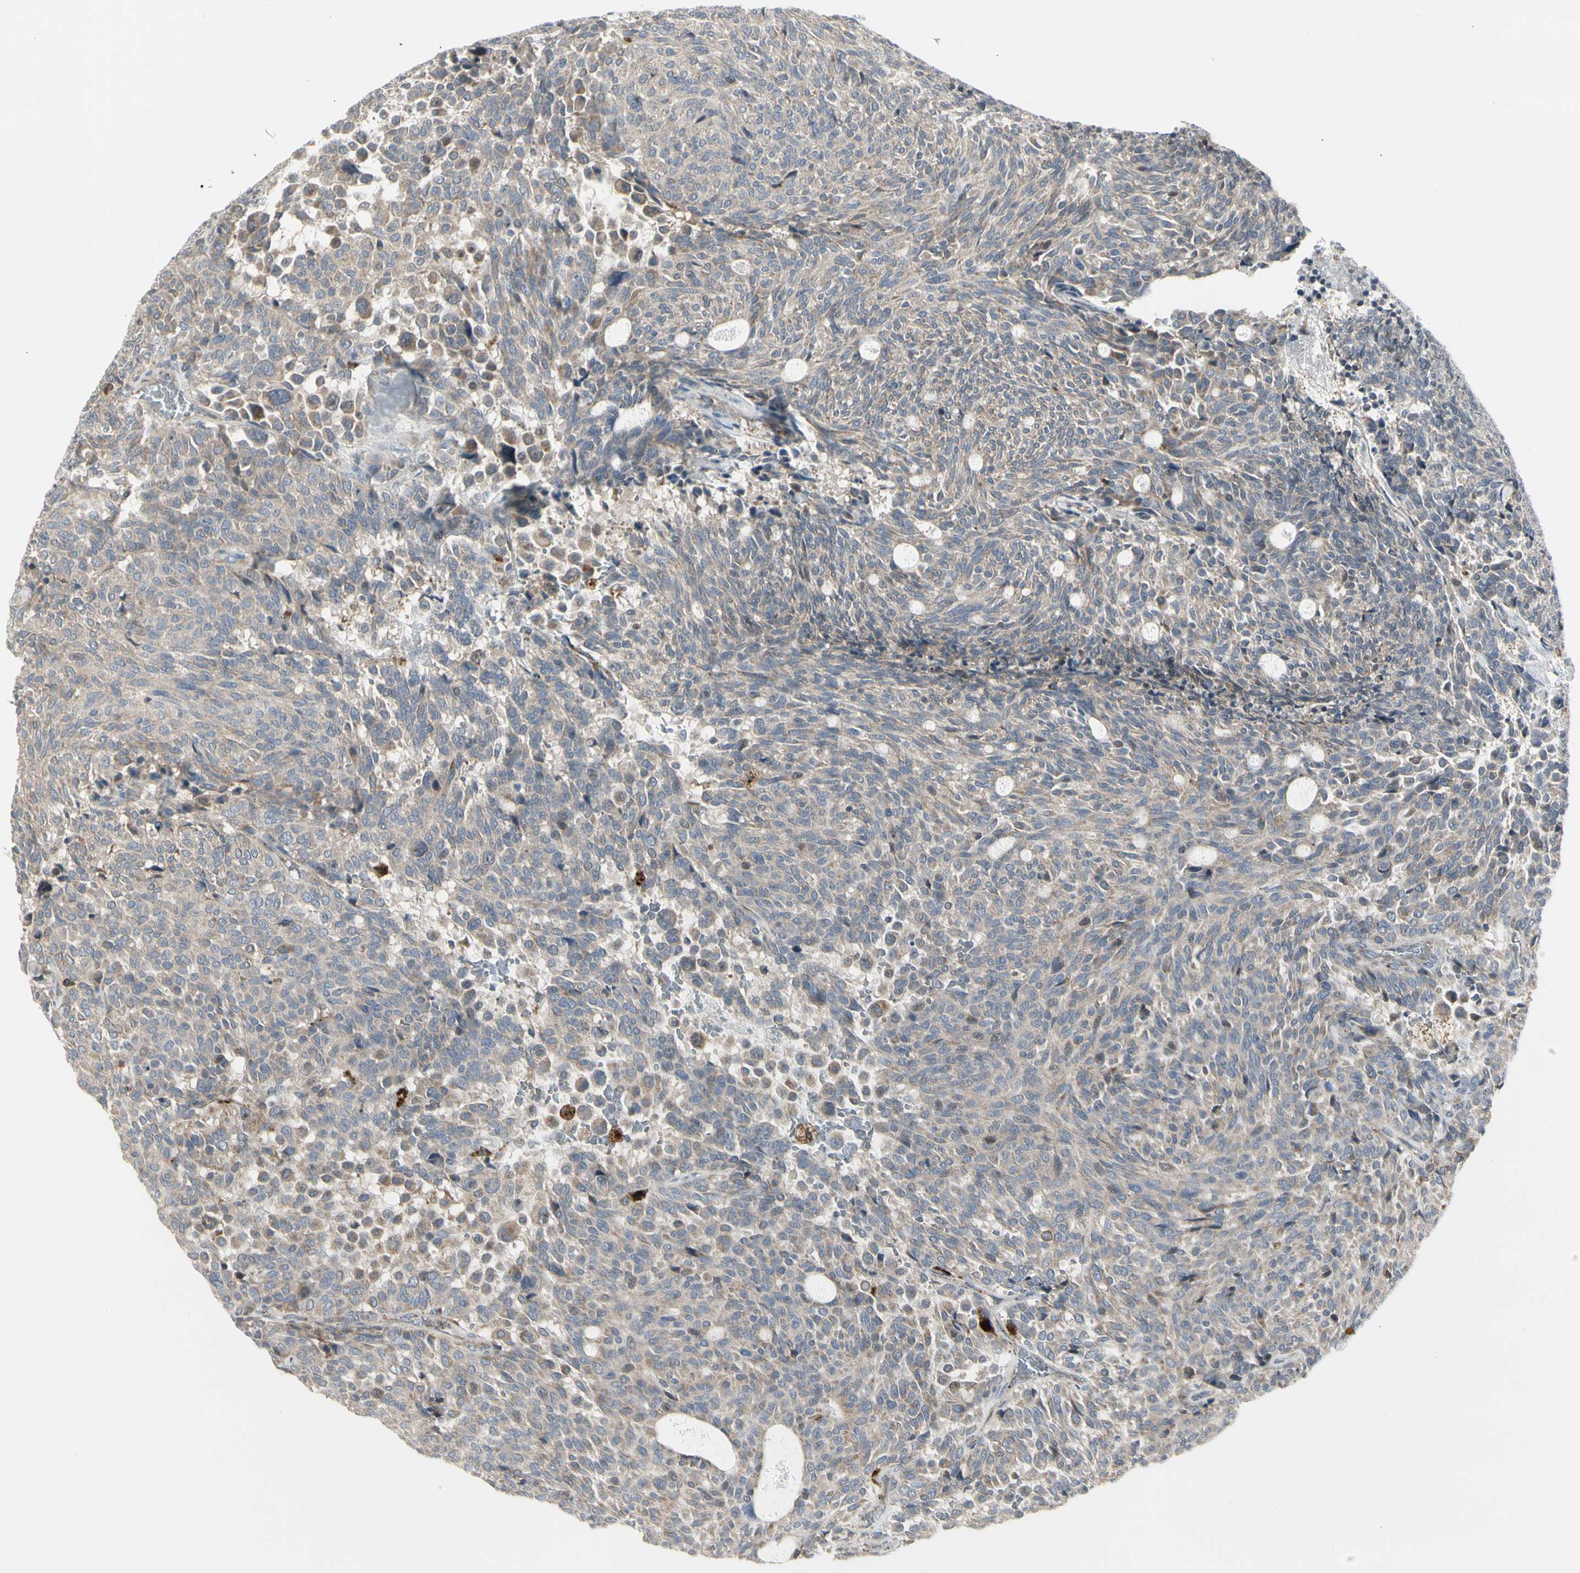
{"staining": {"intensity": "negative", "quantity": "none", "location": "none"}, "tissue": "carcinoid", "cell_type": "Tumor cells", "image_type": "cancer", "snomed": [{"axis": "morphology", "description": "Carcinoid, malignant, NOS"}, {"axis": "topography", "description": "Pancreas"}], "caption": "Carcinoid (malignant) was stained to show a protein in brown. There is no significant staining in tumor cells.", "gene": "GRN", "patient": {"sex": "female", "age": 54}}